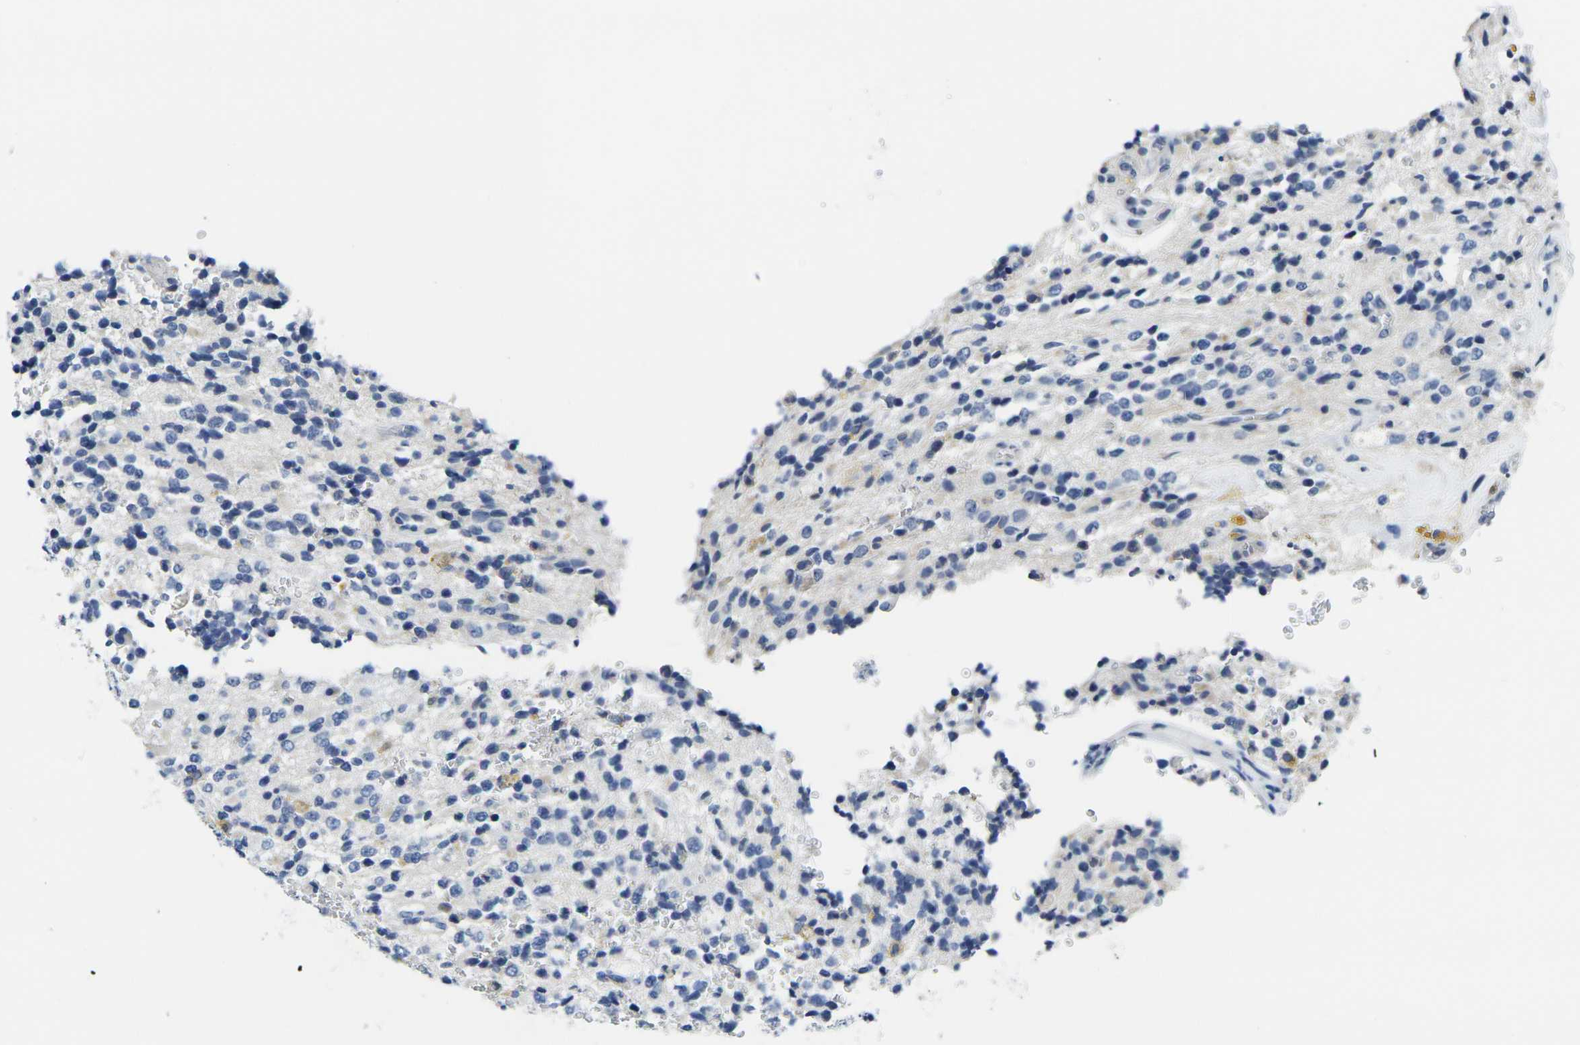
{"staining": {"intensity": "negative", "quantity": "none", "location": "none"}, "tissue": "glioma", "cell_type": "Tumor cells", "image_type": "cancer", "snomed": [{"axis": "morphology", "description": "Glioma, malignant, High grade"}, {"axis": "topography", "description": "pancreas cauda"}], "caption": "The photomicrograph reveals no significant expression in tumor cells of high-grade glioma (malignant).", "gene": "CRK", "patient": {"sex": "male", "age": 60}}